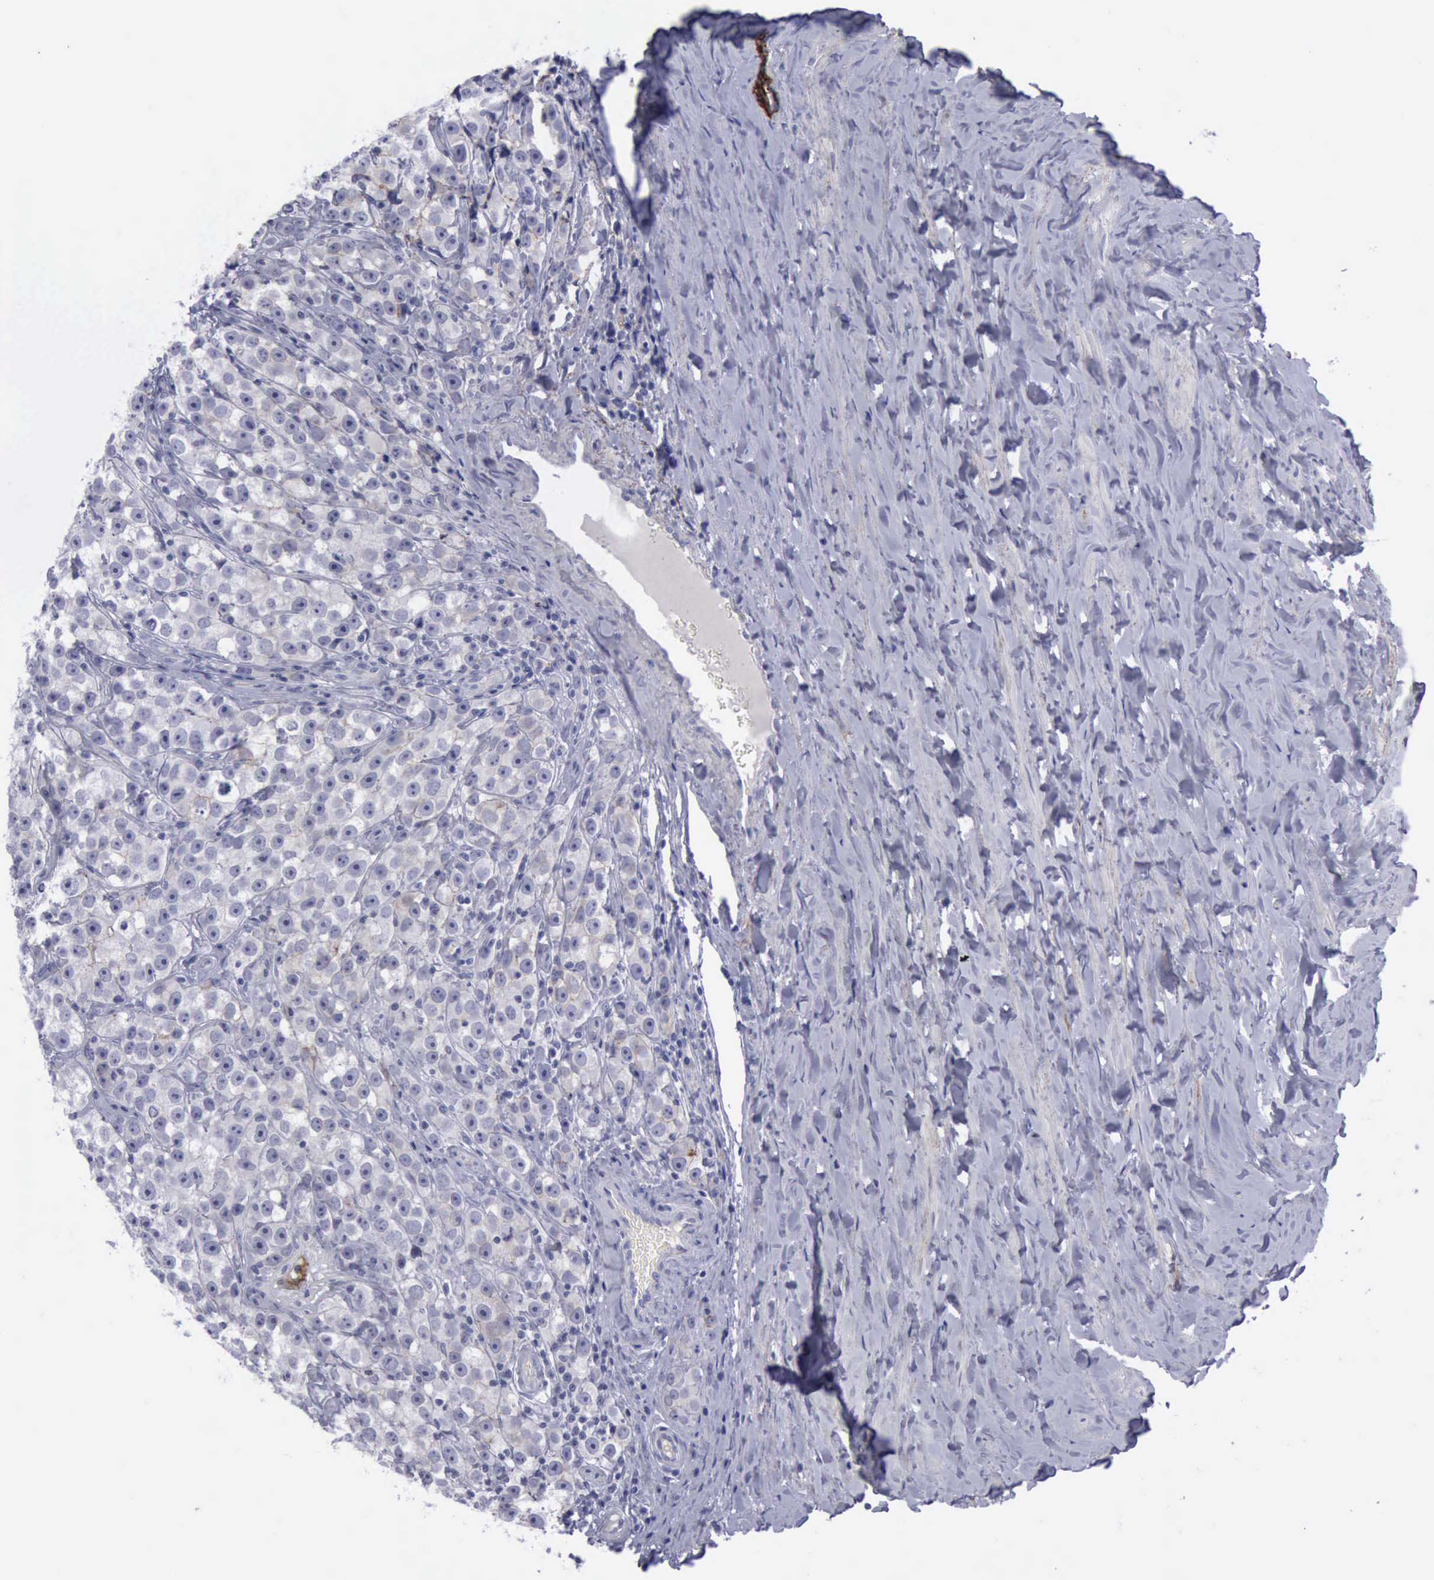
{"staining": {"intensity": "negative", "quantity": "none", "location": "none"}, "tissue": "testis cancer", "cell_type": "Tumor cells", "image_type": "cancer", "snomed": [{"axis": "morphology", "description": "Seminoma, NOS"}, {"axis": "topography", "description": "Testis"}], "caption": "Tumor cells show no significant expression in seminoma (testis).", "gene": "CDH2", "patient": {"sex": "male", "age": 32}}